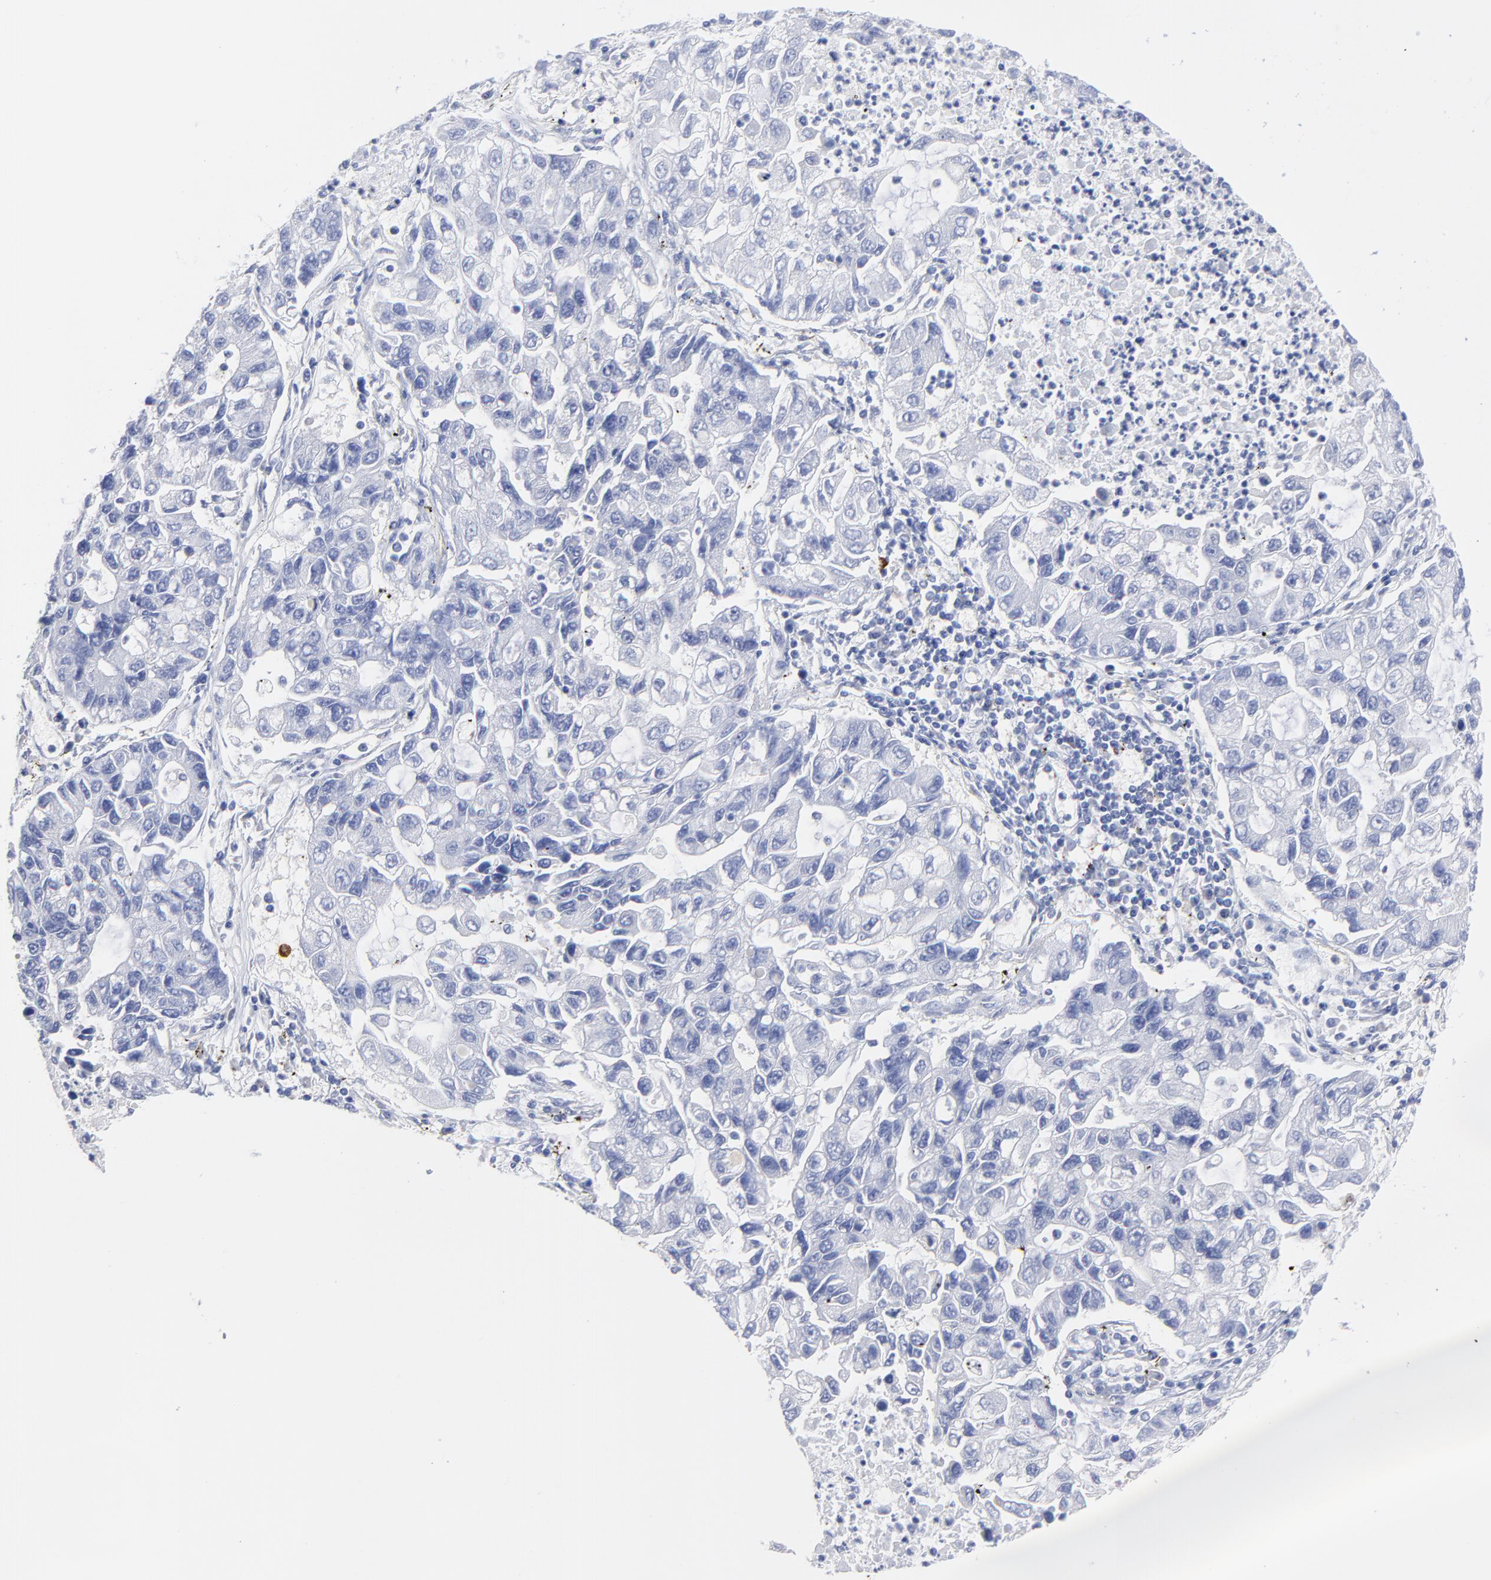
{"staining": {"intensity": "negative", "quantity": "none", "location": "none"}, "tissue": "lung cancer", "cell_type": "Tumor cells", "image_type": "cancer", "snomed": [{"axis": "morphology", "description": "Adenocarcinoma, NOS"}, {"axis": "topography", "description": "Lung"}], "caption": "Immunohistochemical staining of human adenocarcinoma (lung) exhibits no significant expression in tumor cells.", "gene": "DUSP9", "patient": {"sex": "female", "age": 51}}